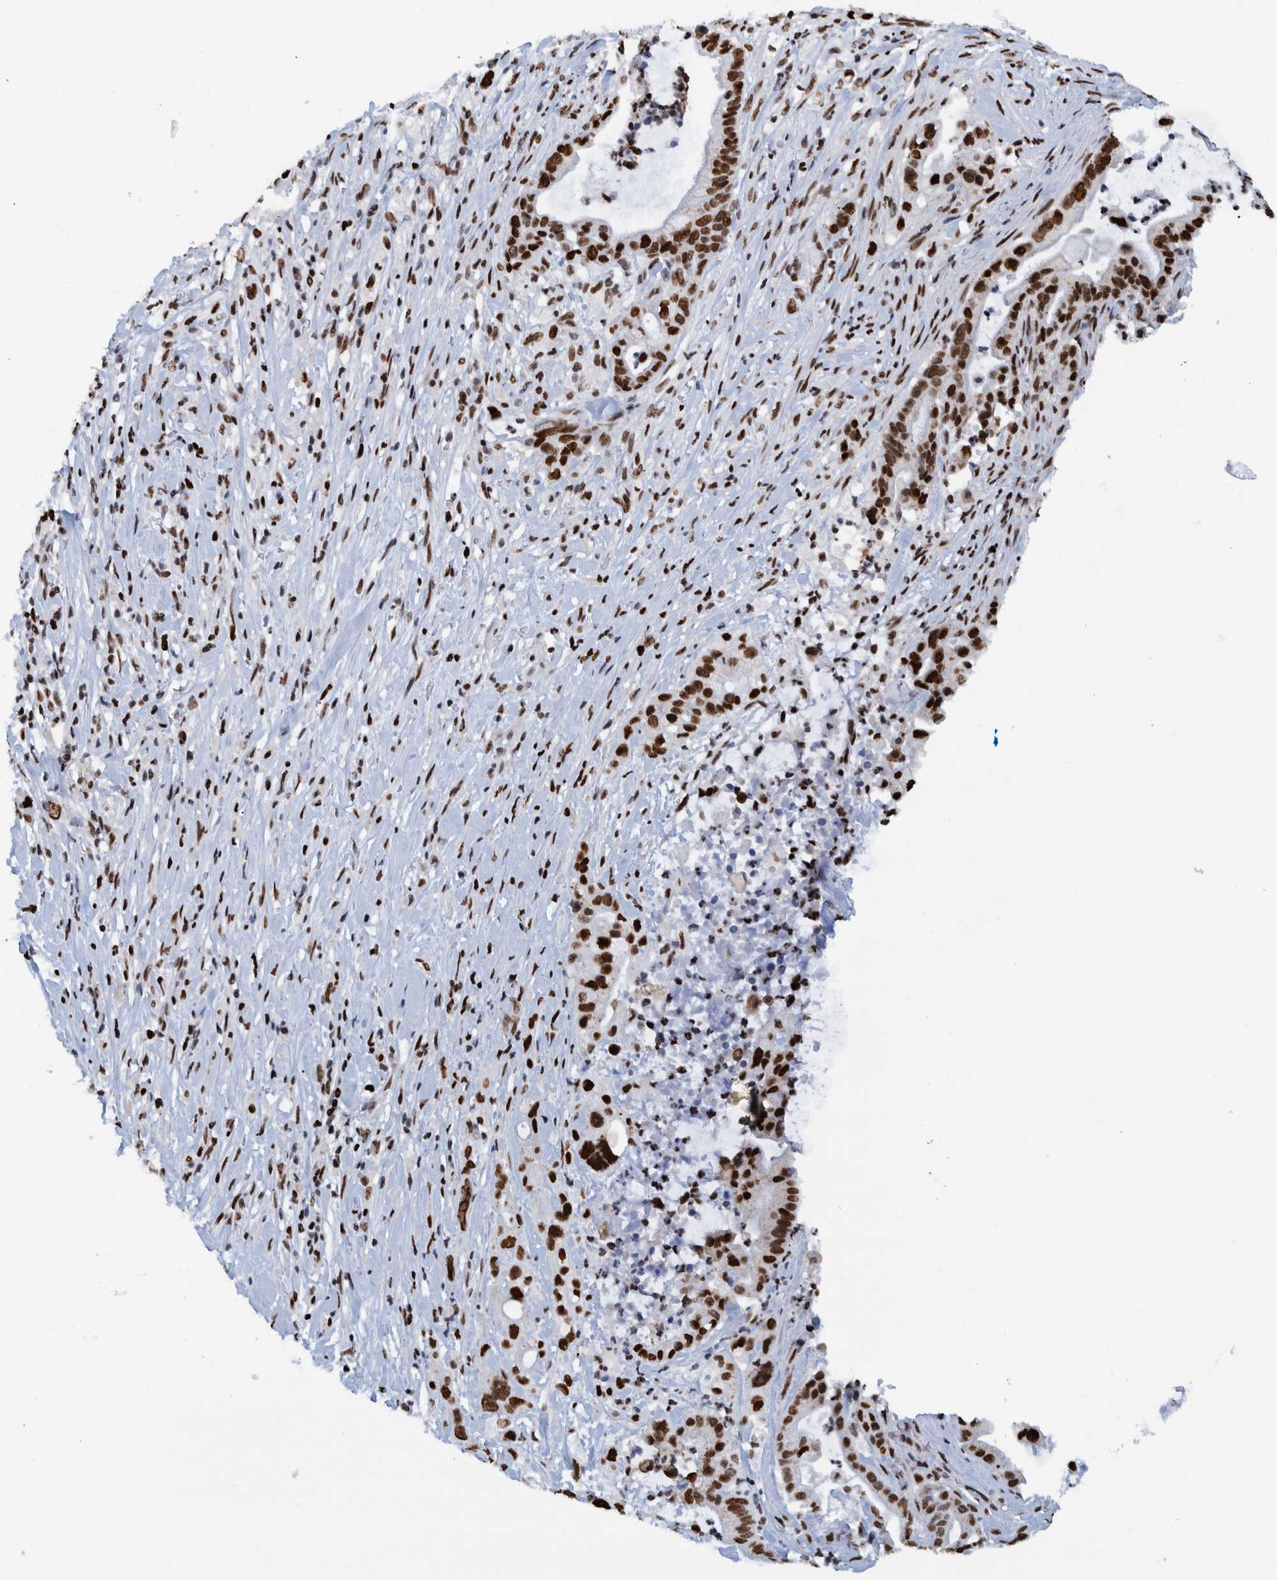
{"staining": {"intensity": "strong", "quantity": ">75%", "location": "nuclear"}, "tissue": "pancreatic cancer", "cell_type": "Tumor cells", "image_type": "cancer", "snomed": [{"axis": "morphology", "description": "Adenocarcinoma, NOS"}, {"axis": "topography", "description": "Pancreas"}], "caption": "Protein staining of adenocarcinoma (pancreatic) tissue shows strong nuclear expression in about >75% of tumor cells.", "gene": "HEATR9", "patient": {"sex": "male", "age": 69}}